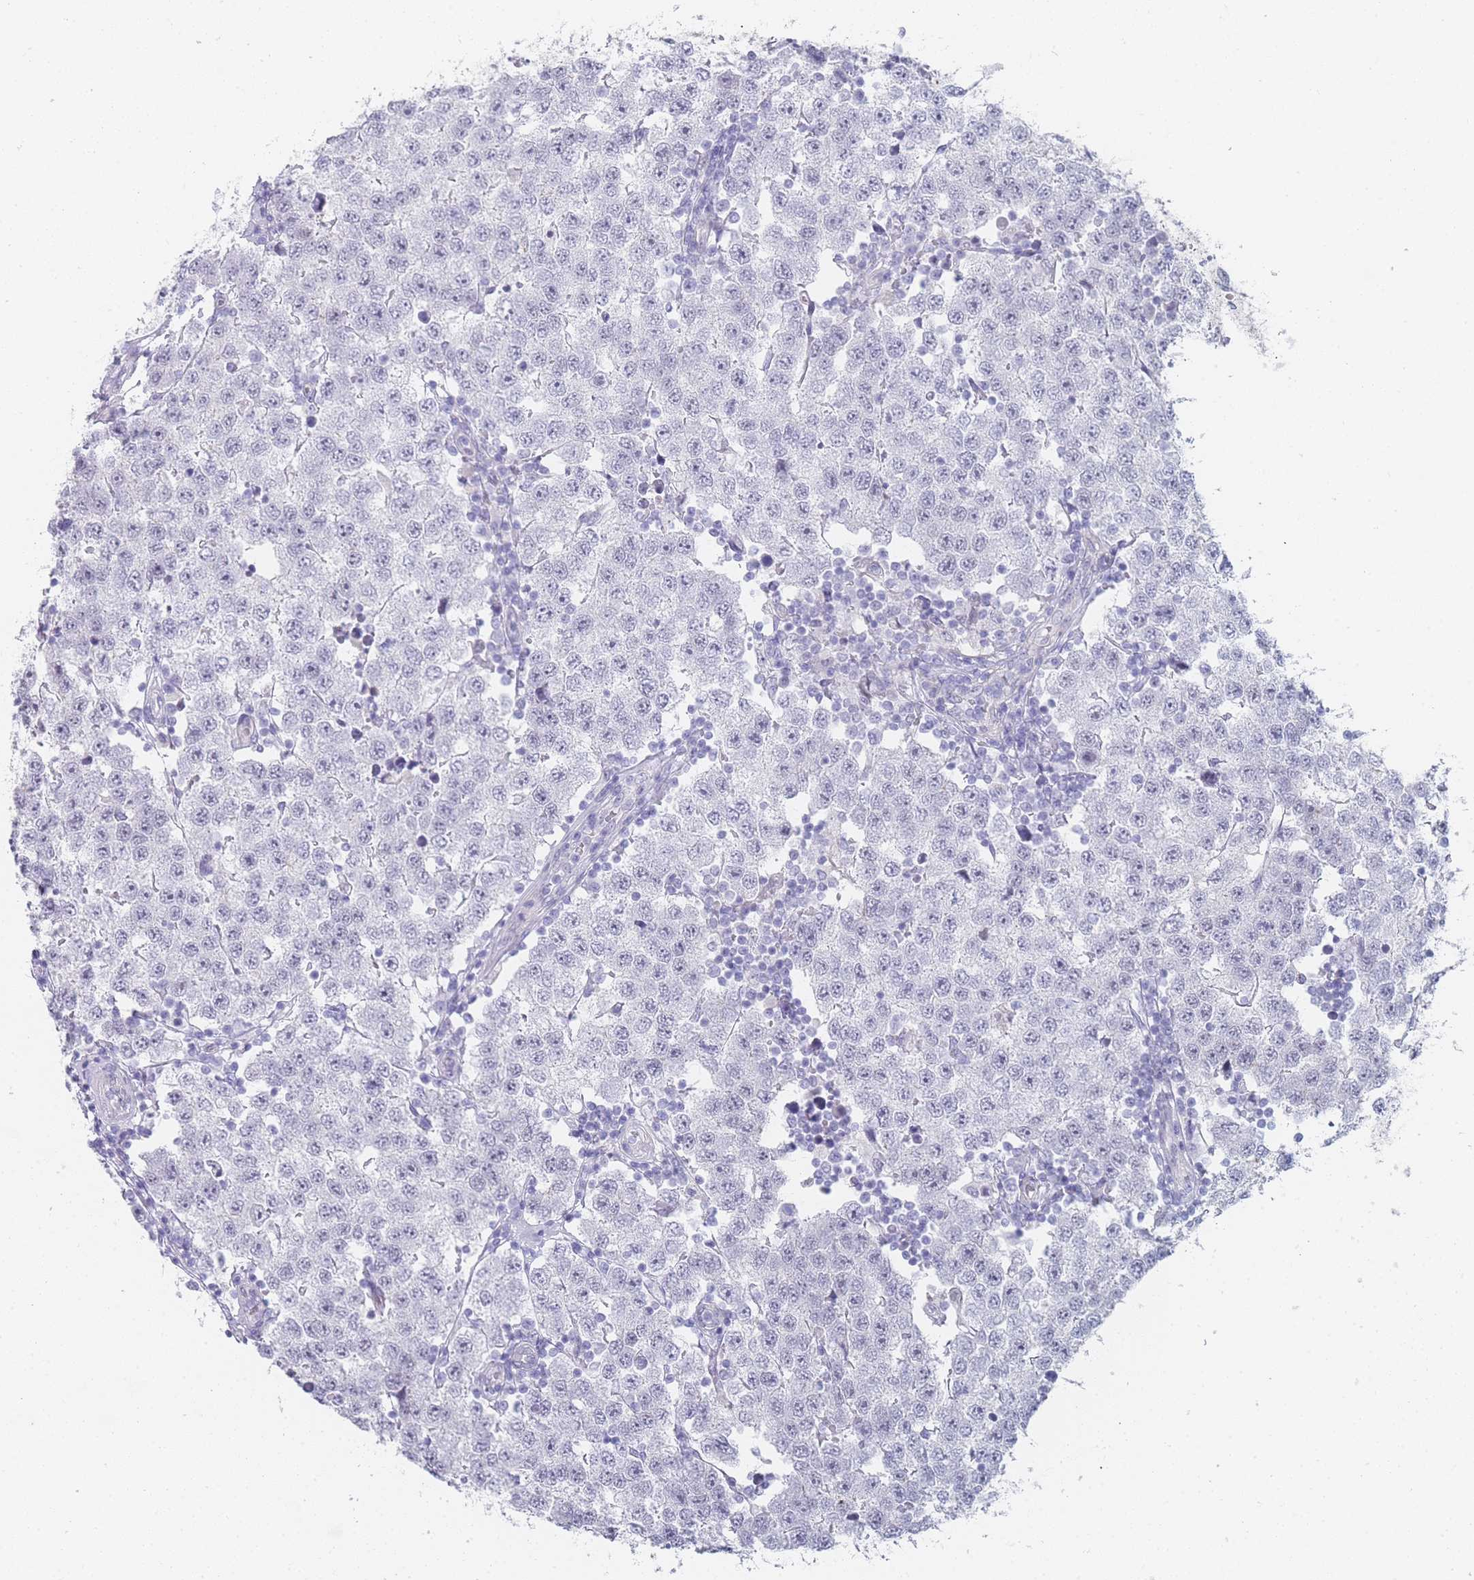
{"staining": {"intensity": "negative", "quantity": "none", "location": "none"}, "tissue": "testis cancer", "cell_type": "Tumor cells", "image_type": "cancer", "snomed": [{"axis": "morphology", "description": "Seminoma, NOS"}, {"axis": "topography", "description": "Testis"}], "caption": "Immunohistochemistry of human testis cancer (seminoma) exhibits no positivity in tumor cells.", "gene": "IMPG1", "patient": {"sex": "male", "age": 34}}